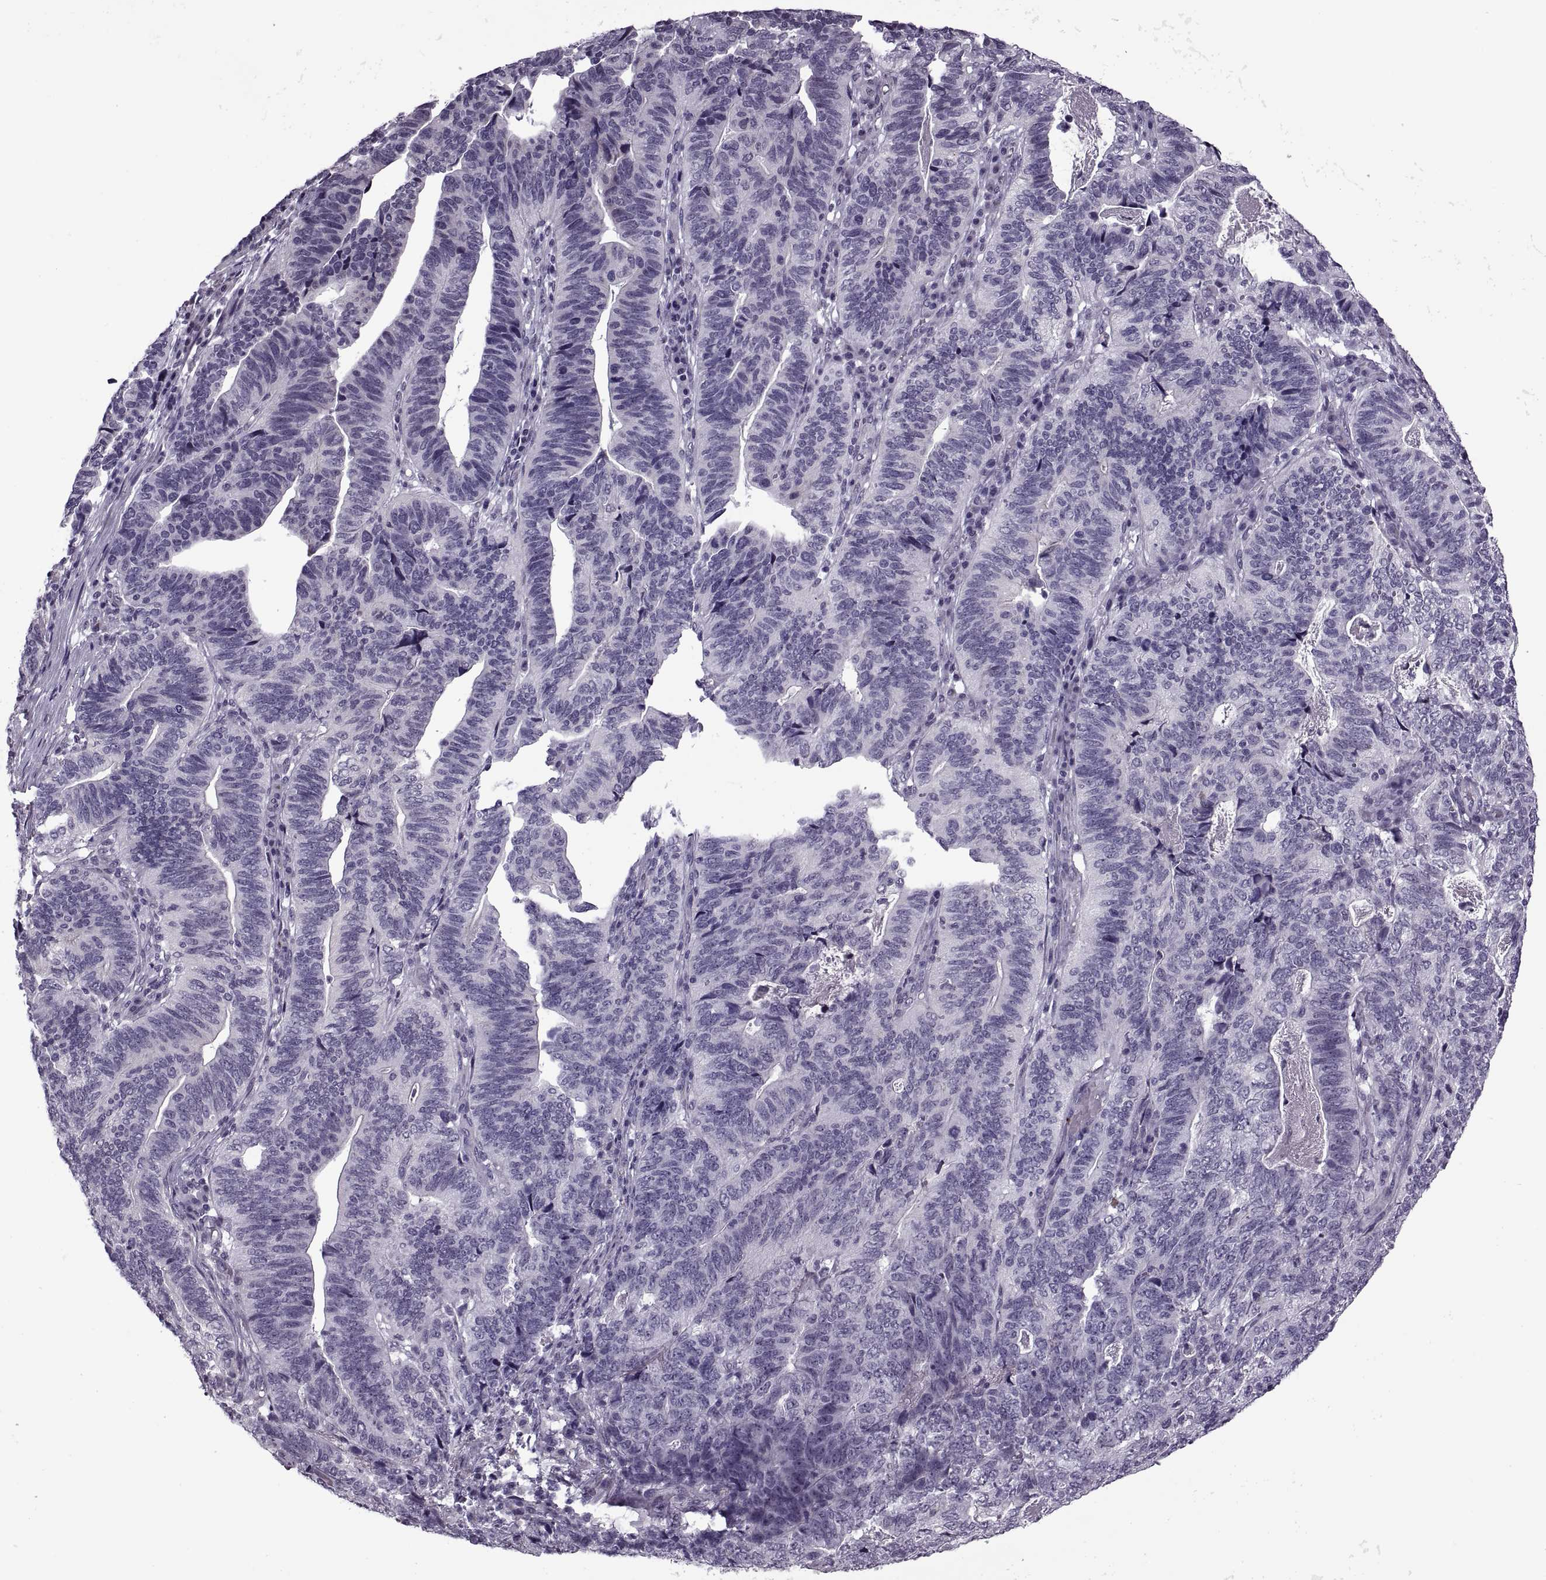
{"staining": {"intensity": "negative", "quantity": "none", "location": "none"}, "tissue": "stomach cancer", "cell_type": "Tumor cells", "image_type": "cancer", "snomed": [{"axis": "morphology", "description": "Adenocarcinoma, NOS"}, {"axis": "topography", "description": "Stomach, upper"}], "caption": "High power microscopy micrograph of an immunohistochemistry image of stomach cancer (adenocarcinoma), revealing no significant staining in tumor cells.", "gene": "PRSS37", "patient": {"sex": "female", "age": 67}}